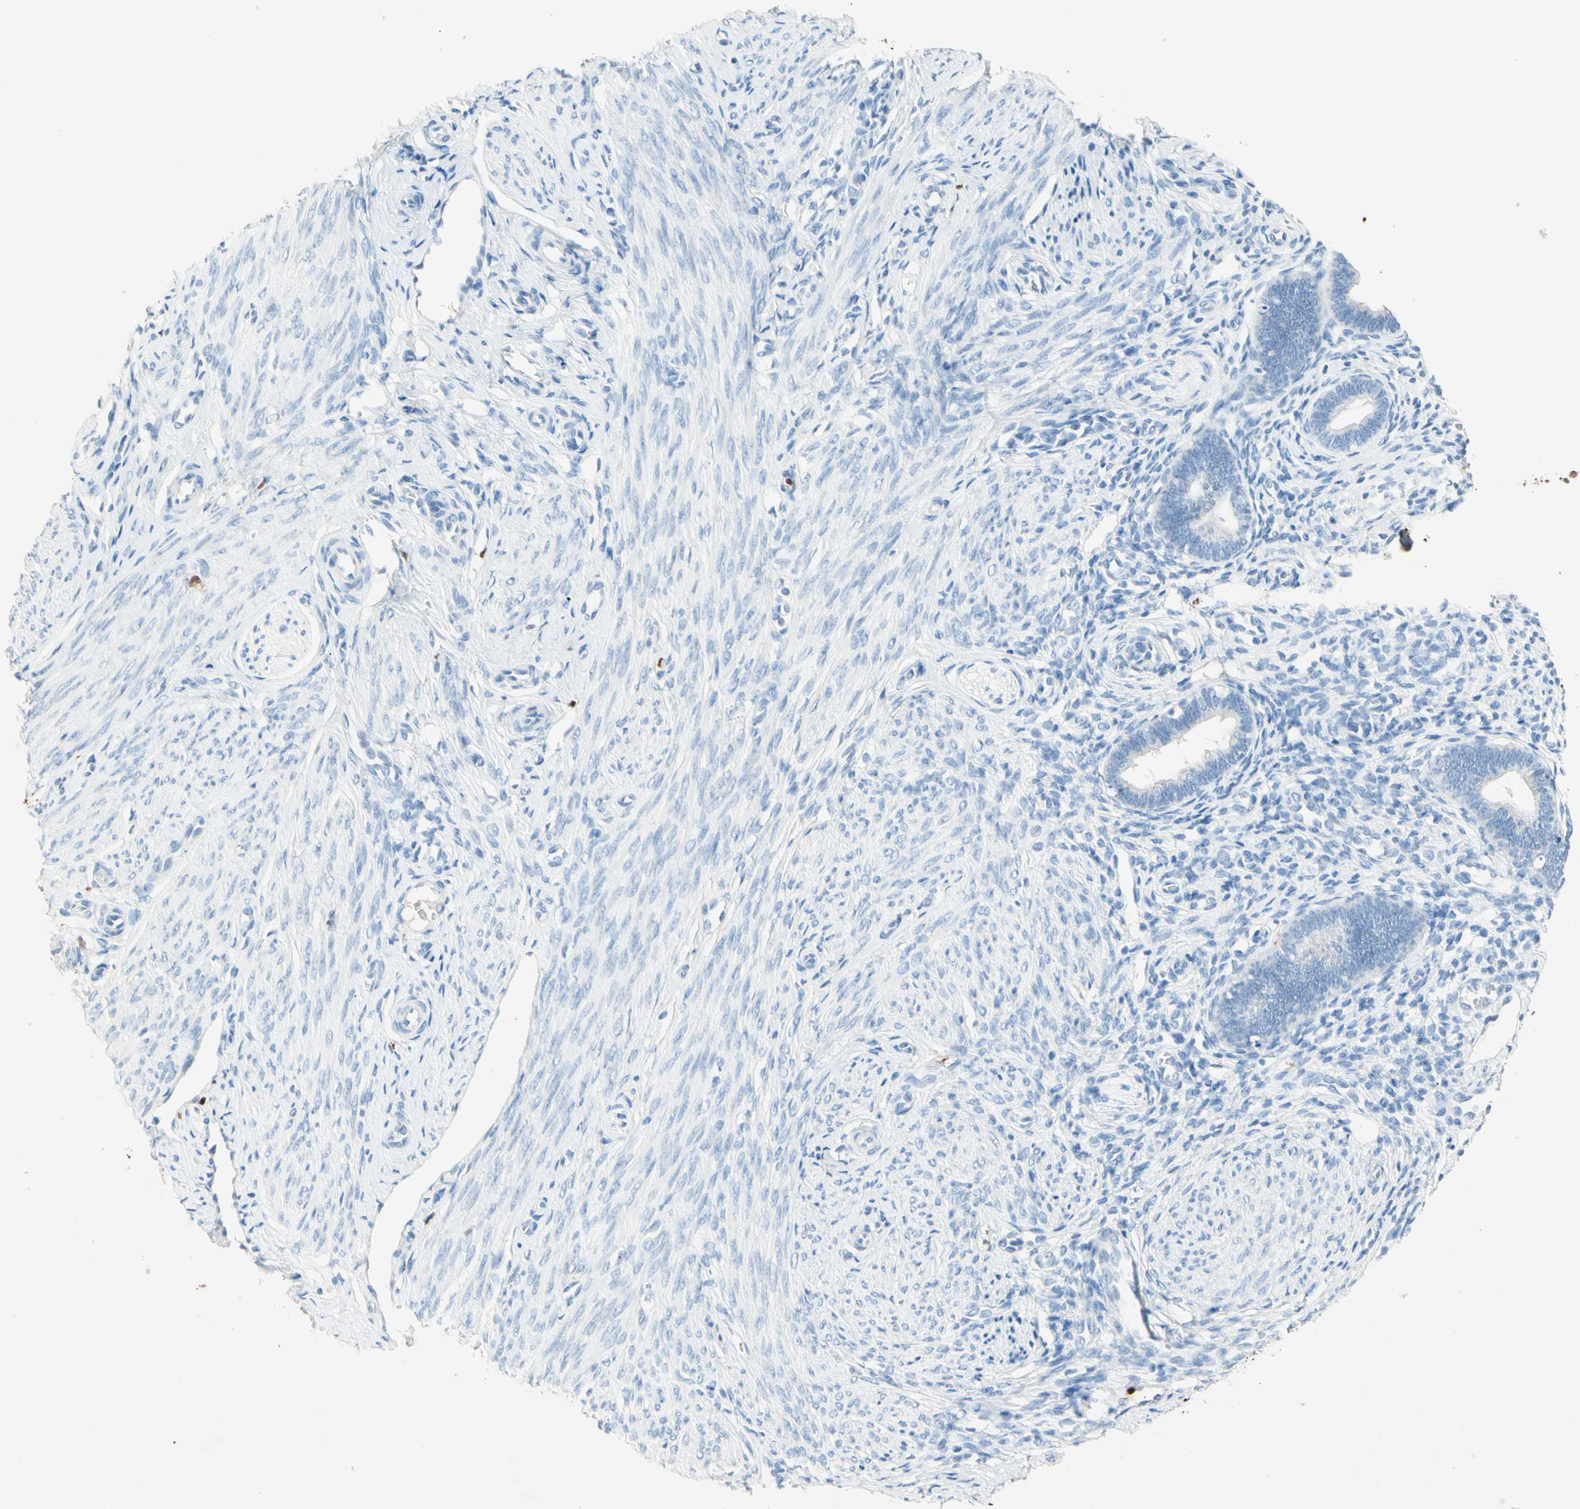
{"staining": {"intensity": "negative", "quantity": "none", "location": "none"}, "tissue": "endometrium", "cell_type": "Cells in endometrial stroma", "image_type": "normal", "snomed": [{"axis": "morphology", "description": "Normal tissue, NOS"}, {"axis": "topography", "description": "Endometrium"}], "caption": "IHC micrograph of unremarkable endometrium stained for a protein (brown), which reveals no positivity in cells in endometrial stroma. (Stains: DAB (3,3'-diaminobenzidine) immunohistochemistry with hematoxylin counter stain, Microscopy: brightfield microscopy at high magnification).", "gene": "NFKBIZ", "patient": {"sex": "female", "age": 27}}